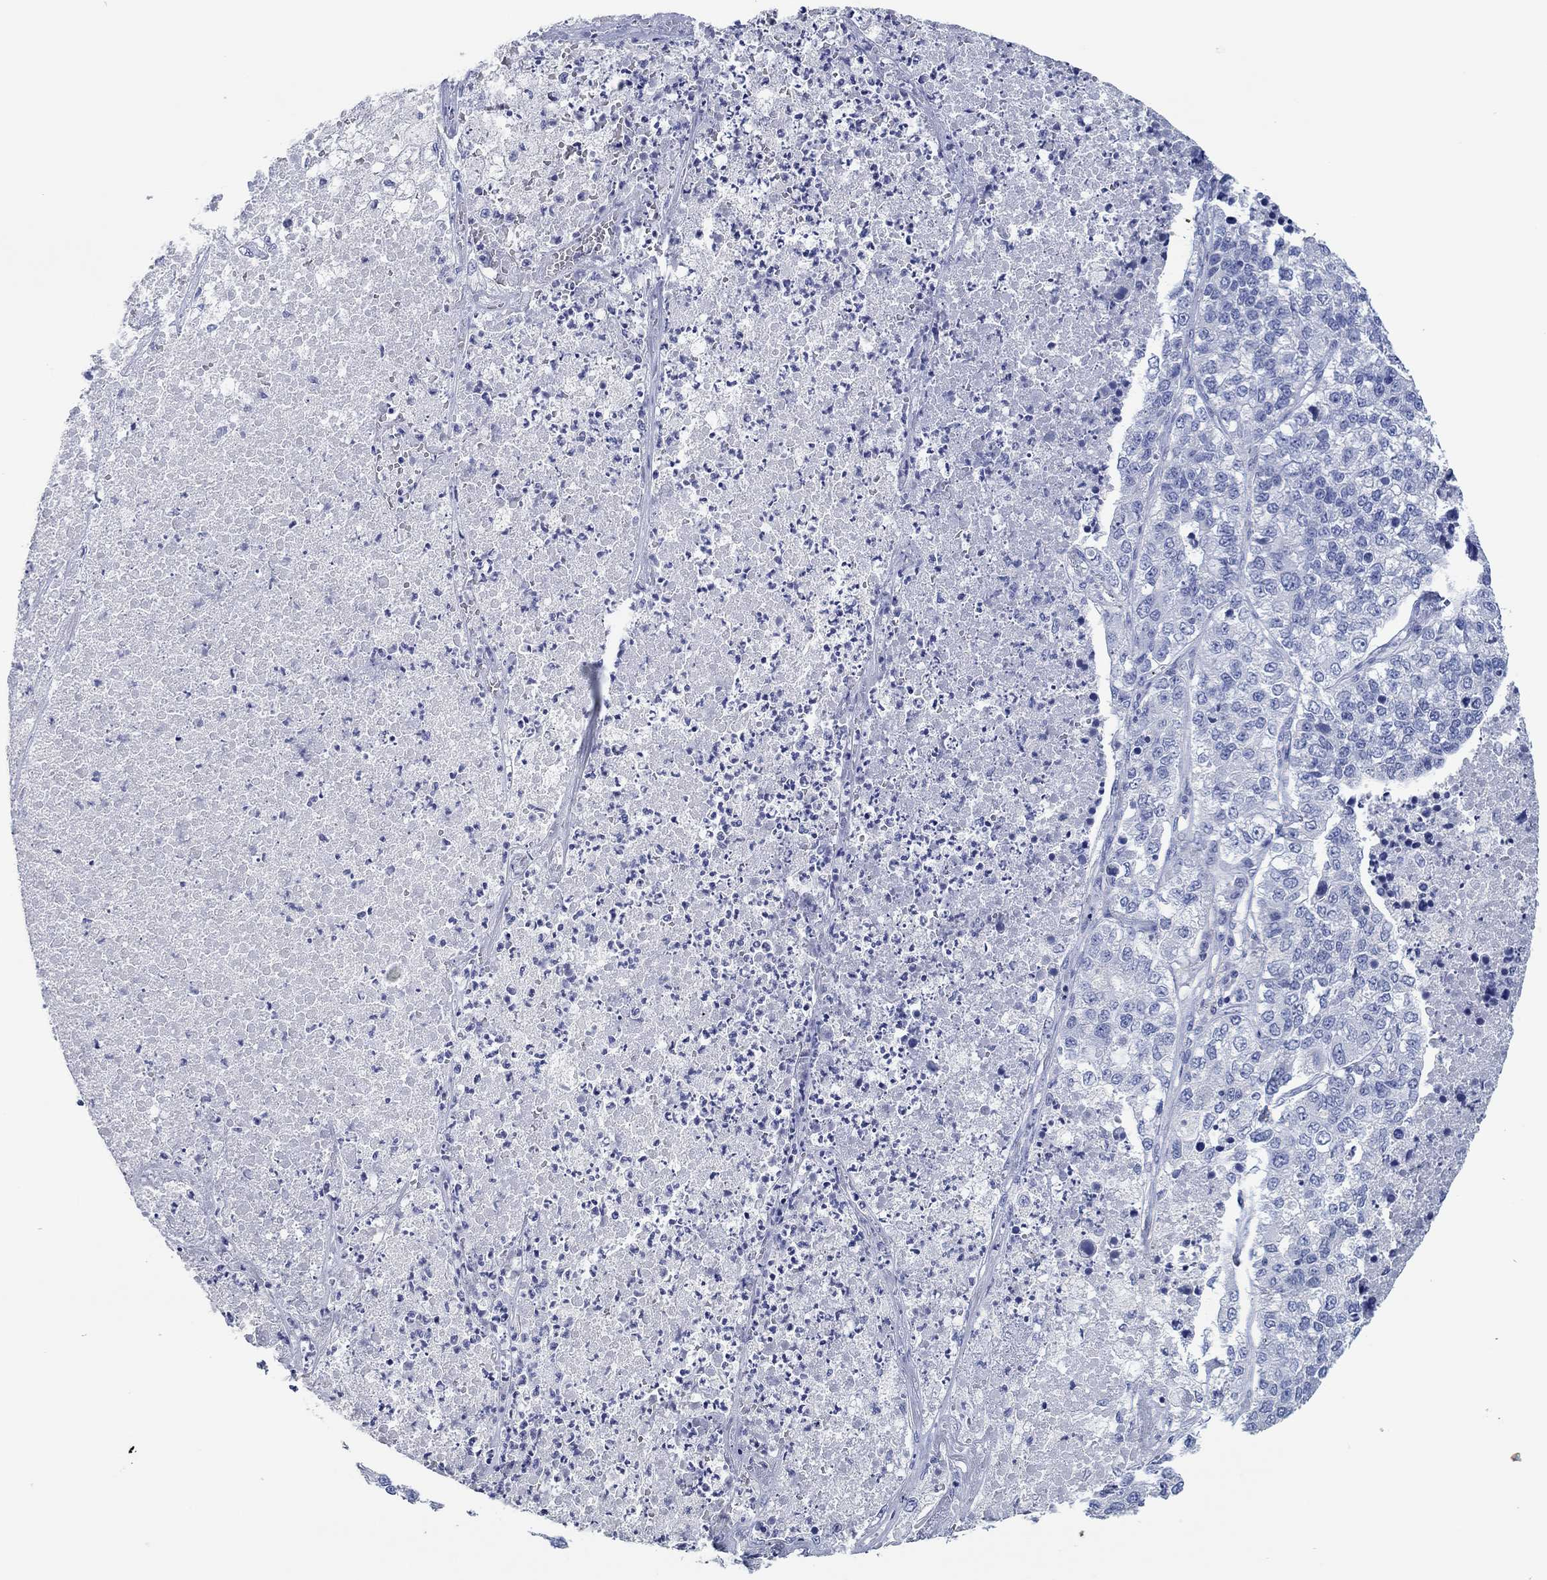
{"staining": {"intensity": "negative", "quantity": "none", "location": "none"}, "tissue": "lung cancer", "cell_type": "Tumor cells", "image_type": "cancer", "snomed": [{"axis": "morphology", "description": "Adenocarcinoma, NOS"}, {"axis": "topography", "description": "Lung"}], "caption": "Human lung cancer stained for a protein using immunohistochemistry (IHC) reveals no positivity in tumor cells.", "gene": "POU5F1", "patient": {"sex": "male", "age": 49}}